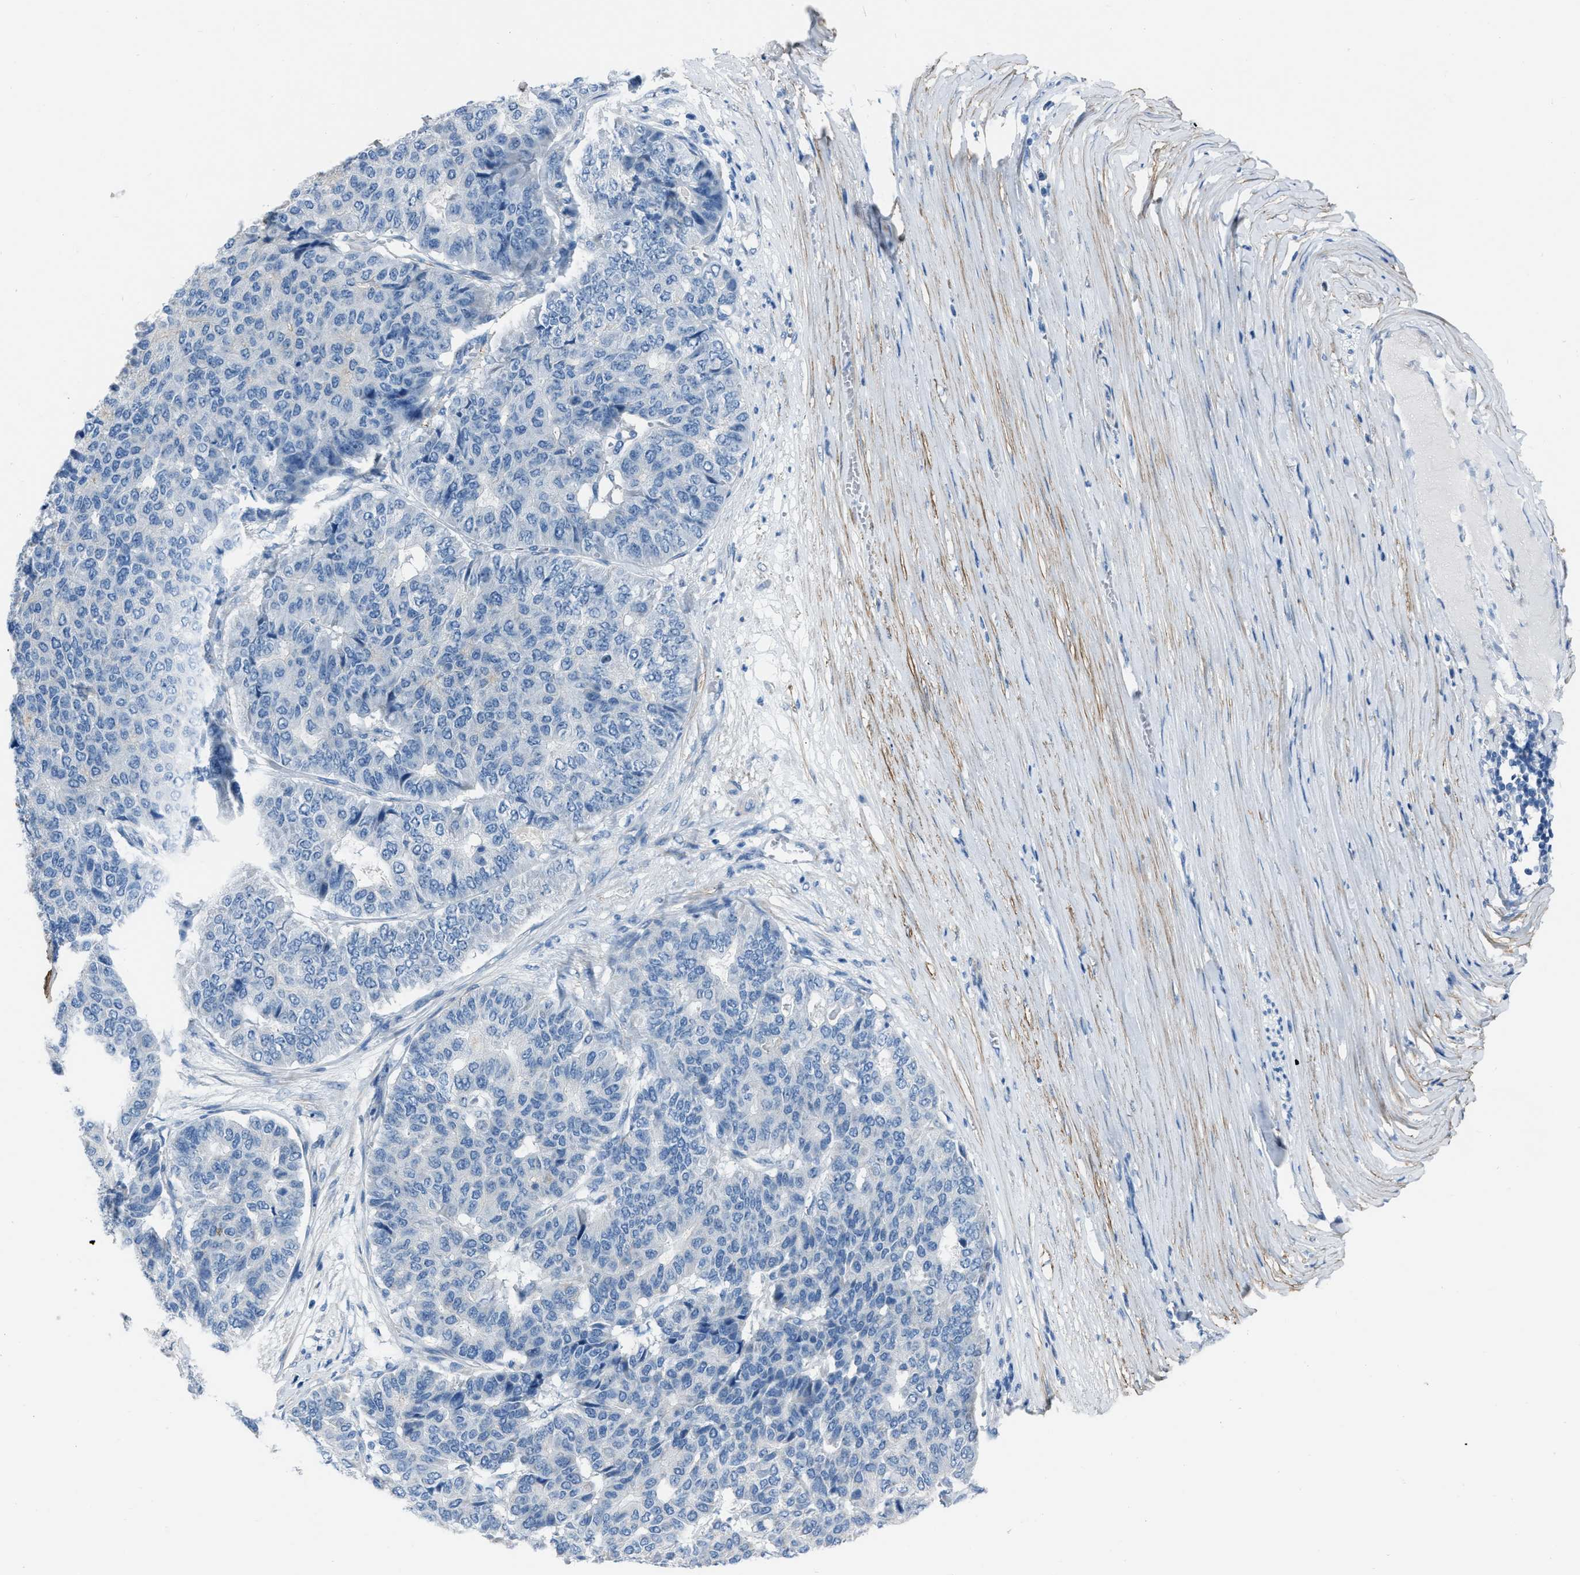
{"staining": {"intensity": "moderate", "quantity": "<25%", "location": "cytoplasmic/membranous"}, "tissue": "pancreatic cancer", "cell_type": "Tumor cells", "image_type": "cancer", "snomed": [{"axis": "morphology", "description": "Adenocarcinoma, NOS"}, {"axis": "topography", "description": "Pancreas"}], "caption": "Immunohistochemistry (IHC) of pancreatic cancer demonstrates low levels of moderate cytoplasmic/membranous staining in about <25% of tumor cells. (DAB IHC with brightfield microscopy, high magnification).", "gene": "SPATC1L", "patient": {"sex": "male", "age": 50}}